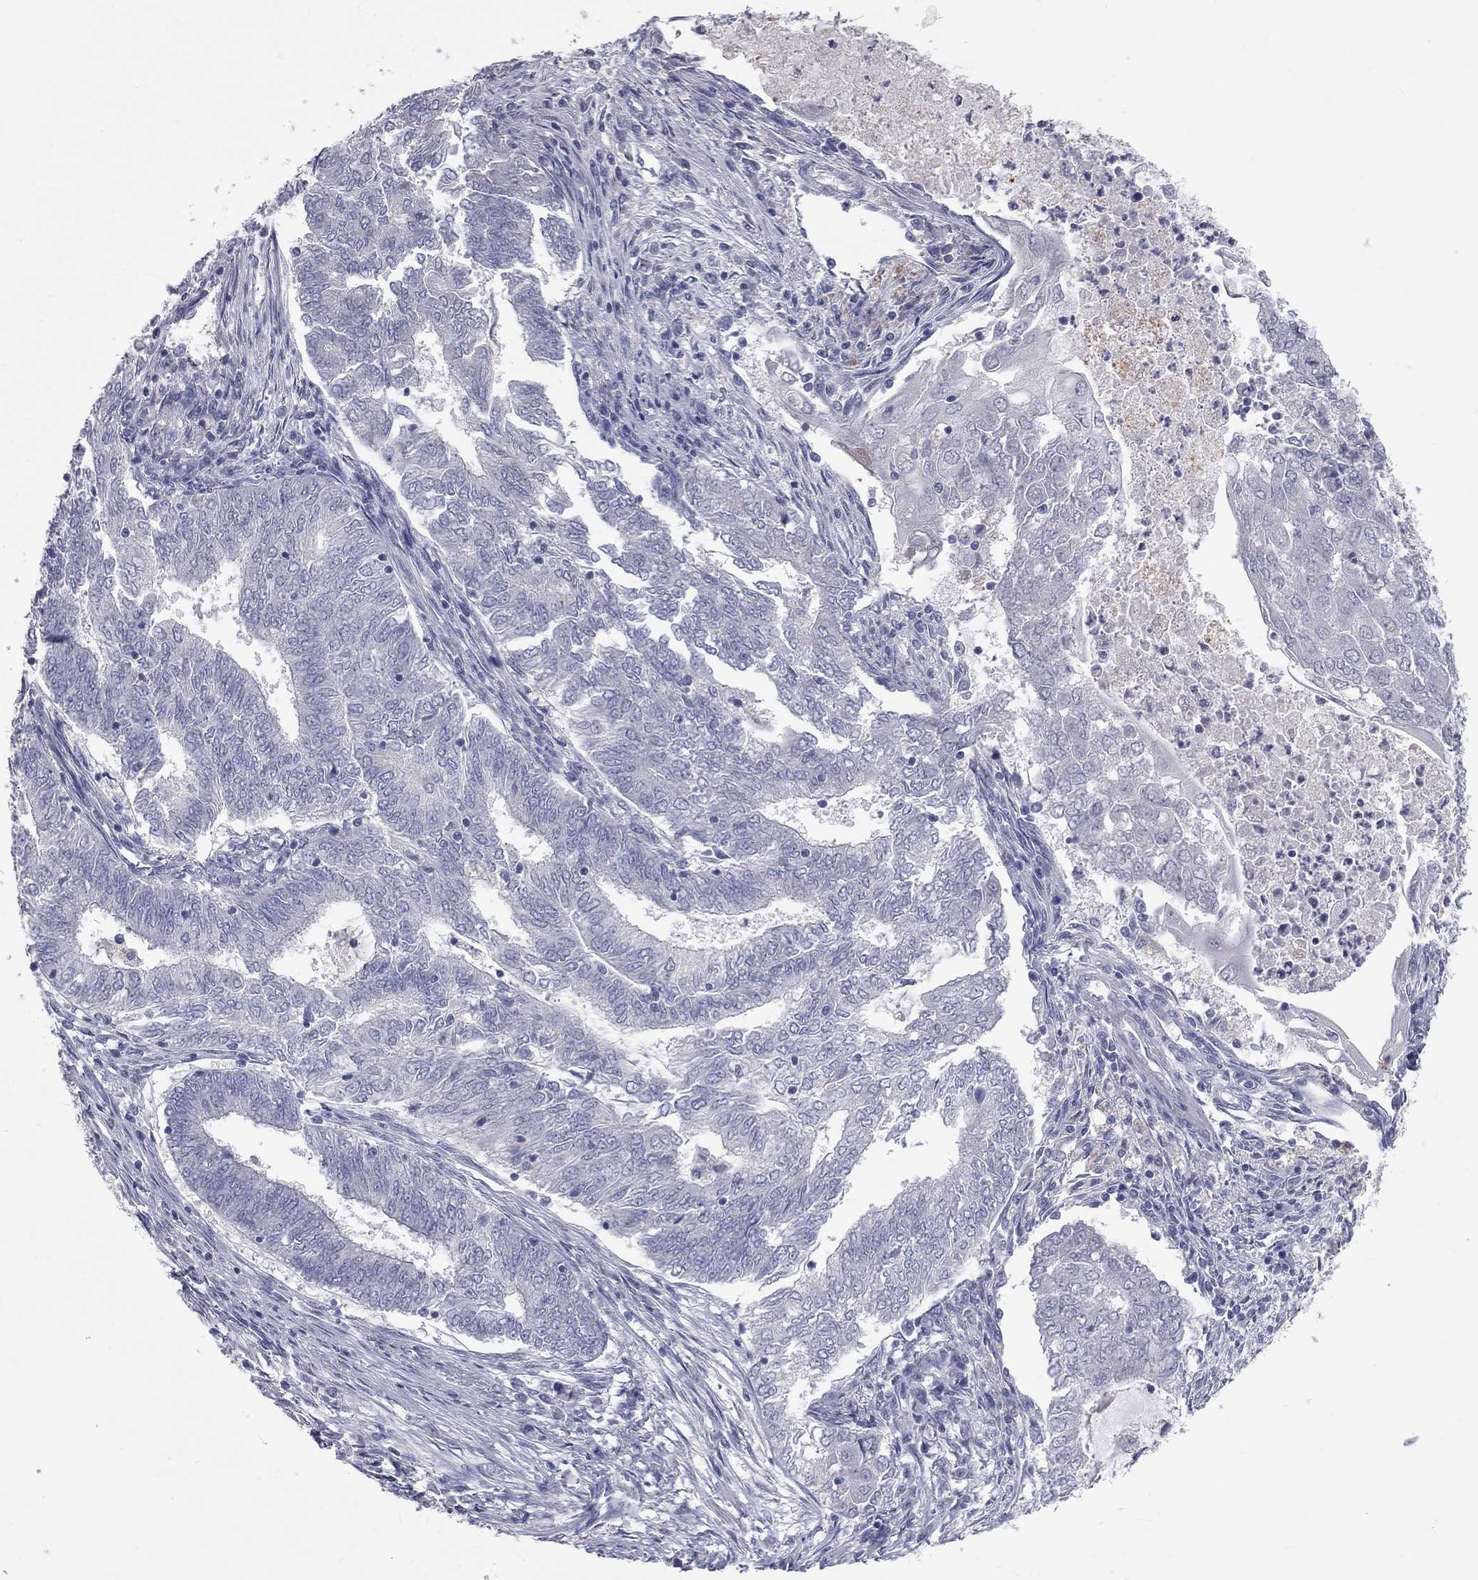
{"staining": {"intensity": "negative", "quantity": "none", "location": "none"}, "tissue": "endometrial cancer", "cell_type": "Tumor cells", "image_type": "cancer", "snomed": [{"axis": "morphology", "description": "Adenocarcinoma, NOS"}, {"axis": "topography", "description": "Endometrium"}], "caption": "IHC photomicrograph of human endometrial cancer stained for a protein (brown), which shows no expression in tumor cells. (DAB immunohistochemistry (IHC) with hematoxylin counter stain).", "gene": "TFPI2", "patient": {"sex": "female", "age": 62}}